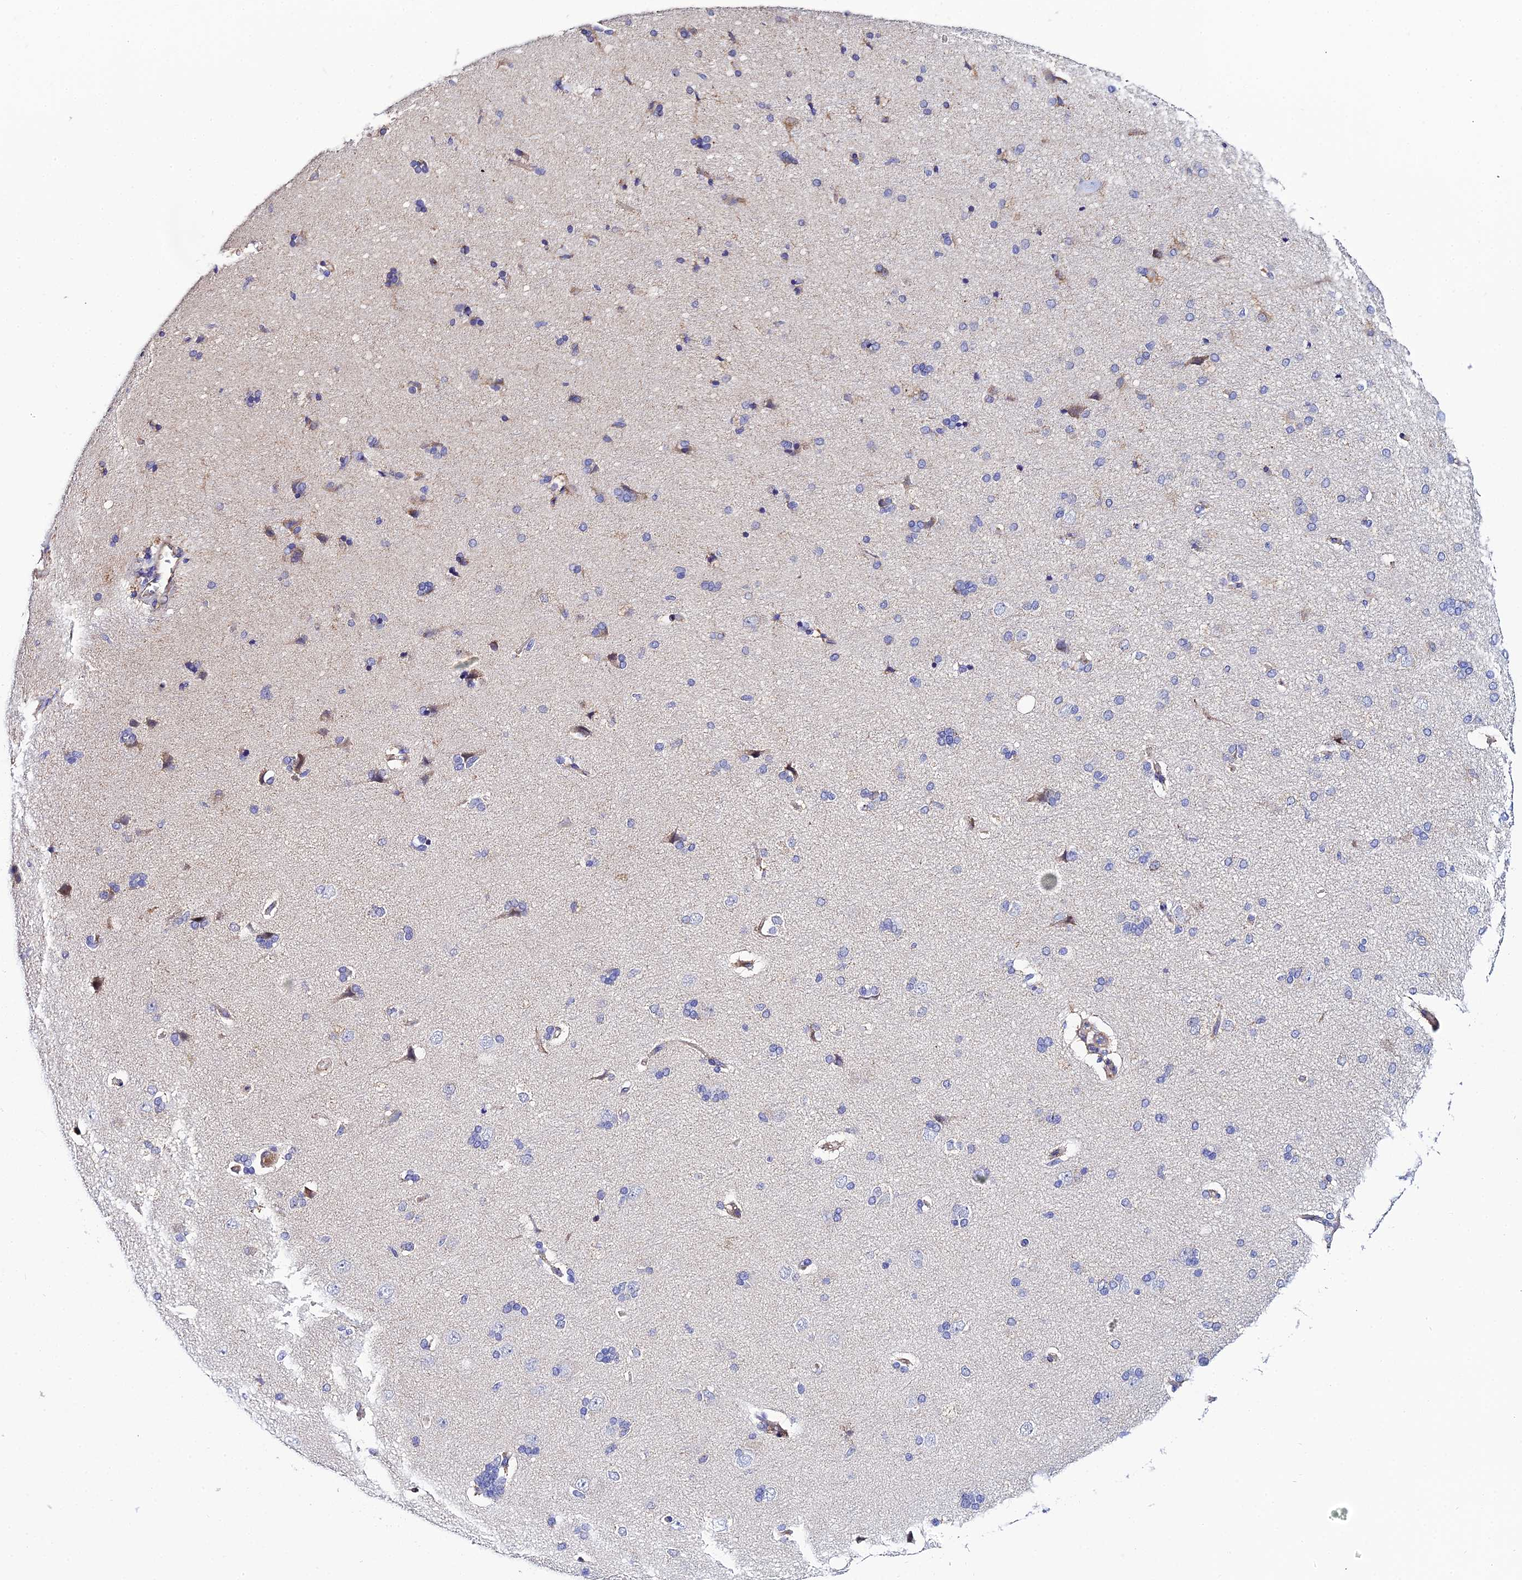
{"staining": {"intensity": "weak", "quantity": "25%-75%", "location": "cytoplasmic/membranous"}, "tissue": "cerebral cortex", "cell_type": "Endothelial cells", "image_type": "normal", "snomed": [{"axis": "morphology", "description": "Normal tissue, NOS"}, {"axis": "topography", "description": "Cerebral cortex"}], "caption": "Cerebral cortex stained with DAB IHC demonstrates low levels of weak cytoplasmic/membranous positivity in about 25%-75% of endothelial cells.", "gene": "ACOT1", "patient": {"sex": "male", "age": 62}}